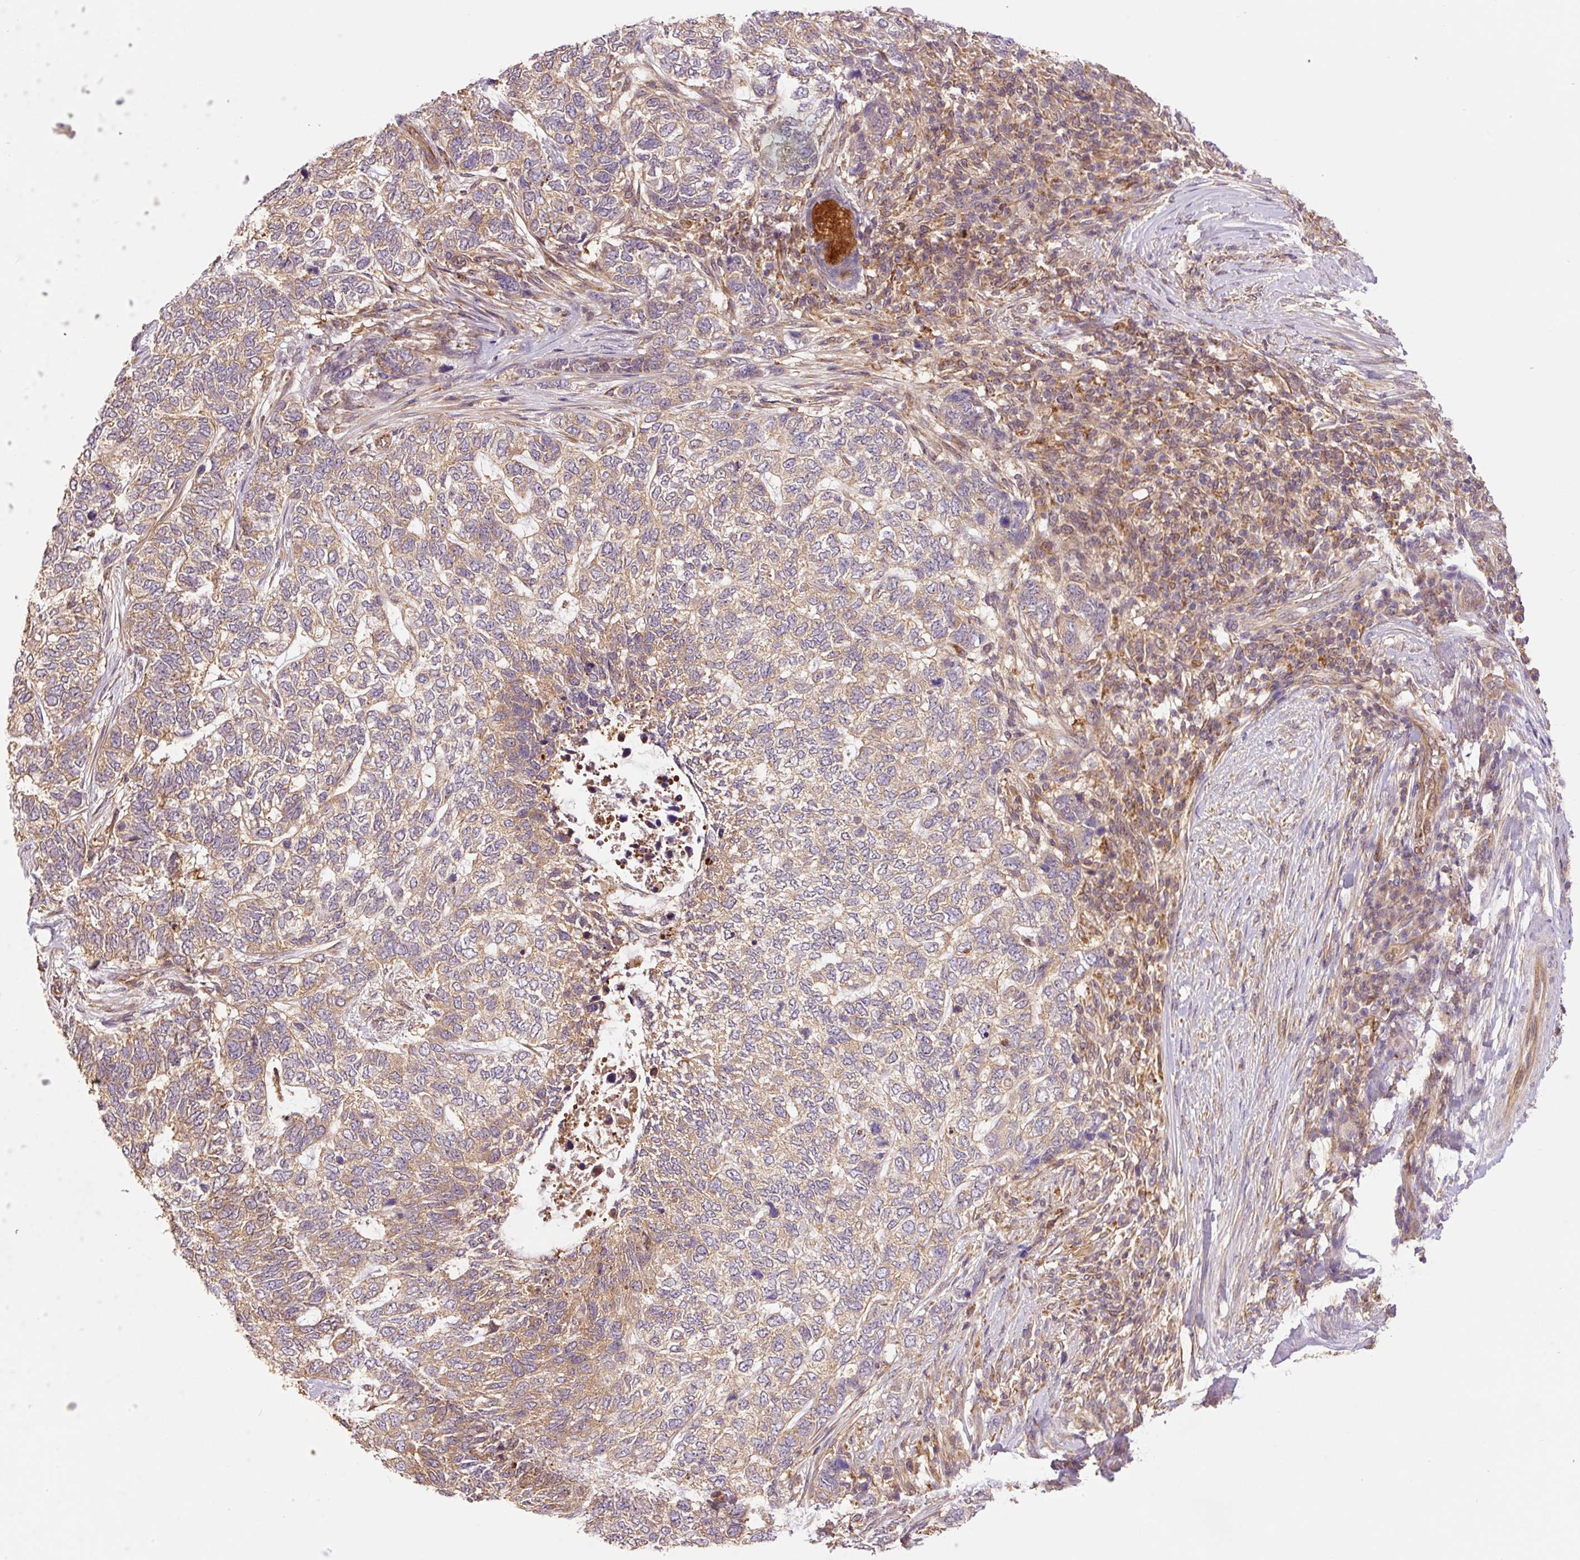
{"staining": {"intensity": "weak", "quantity": ">75%", "location": "cytoplasmic/membranous"}, "tissue": "skin cancer", "cell_type": "Tumor cells", "image_type": "cancer", "snomed": [{"axis": "morphology", "description": "Basal cell carcinoma"}, {"axis": "topography", "description": "Skin"}], "caption": "Weak cytoplasmic/membranous protein staining is identified in about >75% of tumor cells in skin cancer. Ihc stains the protein of interest in brown and the nuclei are stained blue.", "gene": "PCK2", "patient": {"sex": "female", "age": 65}}